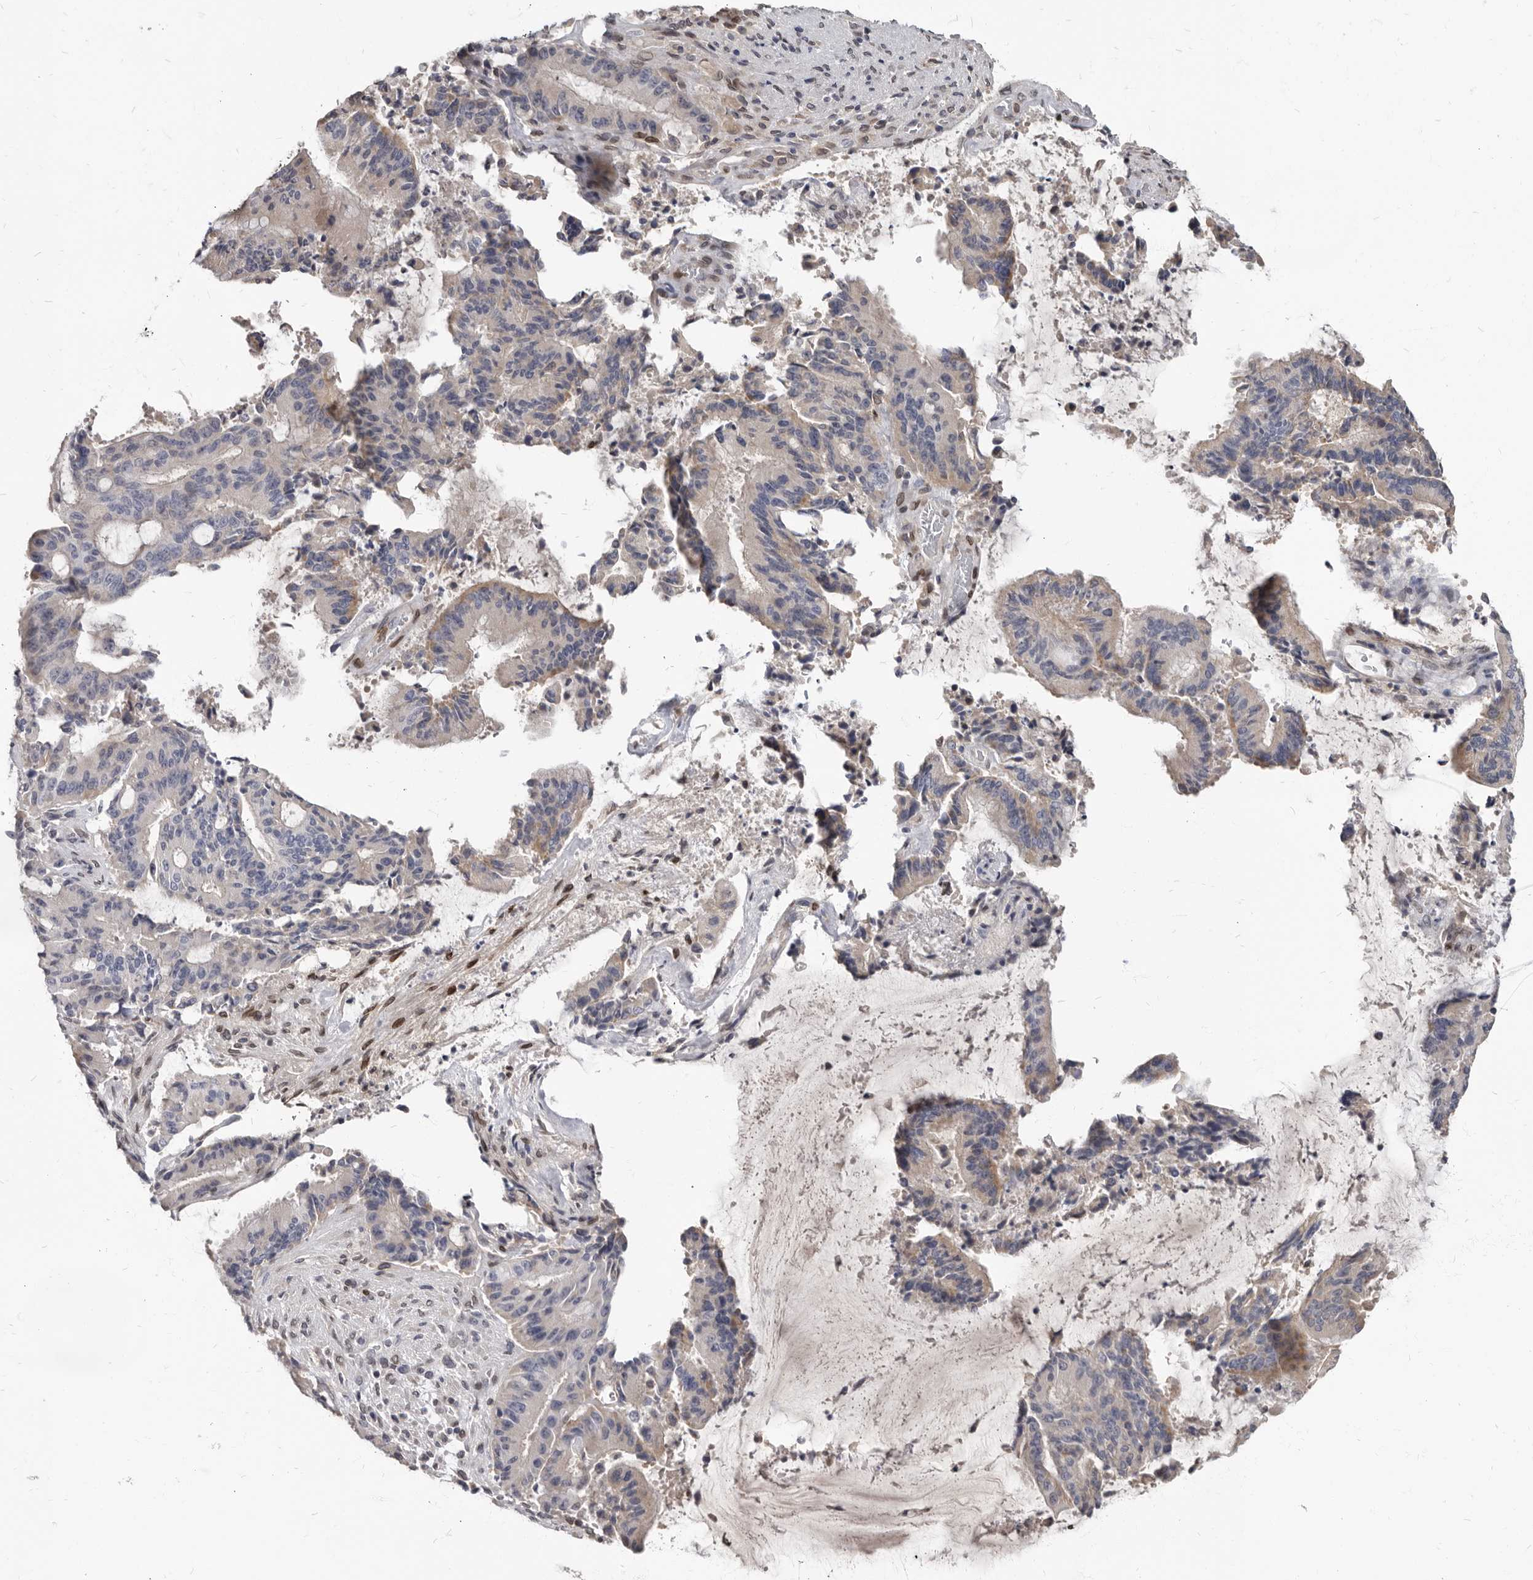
{"staining": {"intensity": "moderate", "quantity": "<25%", "location": "cytoplasmic/membranous"}, "tissue": "liver cancer", "cell_type": "Tumor cells", "image_type": "cancer", "snomed": [{"axis": "morphology", "description": "Normal tissue, NOS"}, {"axis": "morphology", "description": "Cholangiocarcinoma"}, {"axis": "topography", "description": "Liver"}, {"axis": "topography", "description": "Peripheral nerve tissue"}], "caption": "Protein expression analysis of liver cholangiocarcinoma shows moderate cytoplasmic/membranous positivity in about <25% of tumor cells.", "gene": "MRGPRF", "patient": {"sex": "female", "age": 73}}